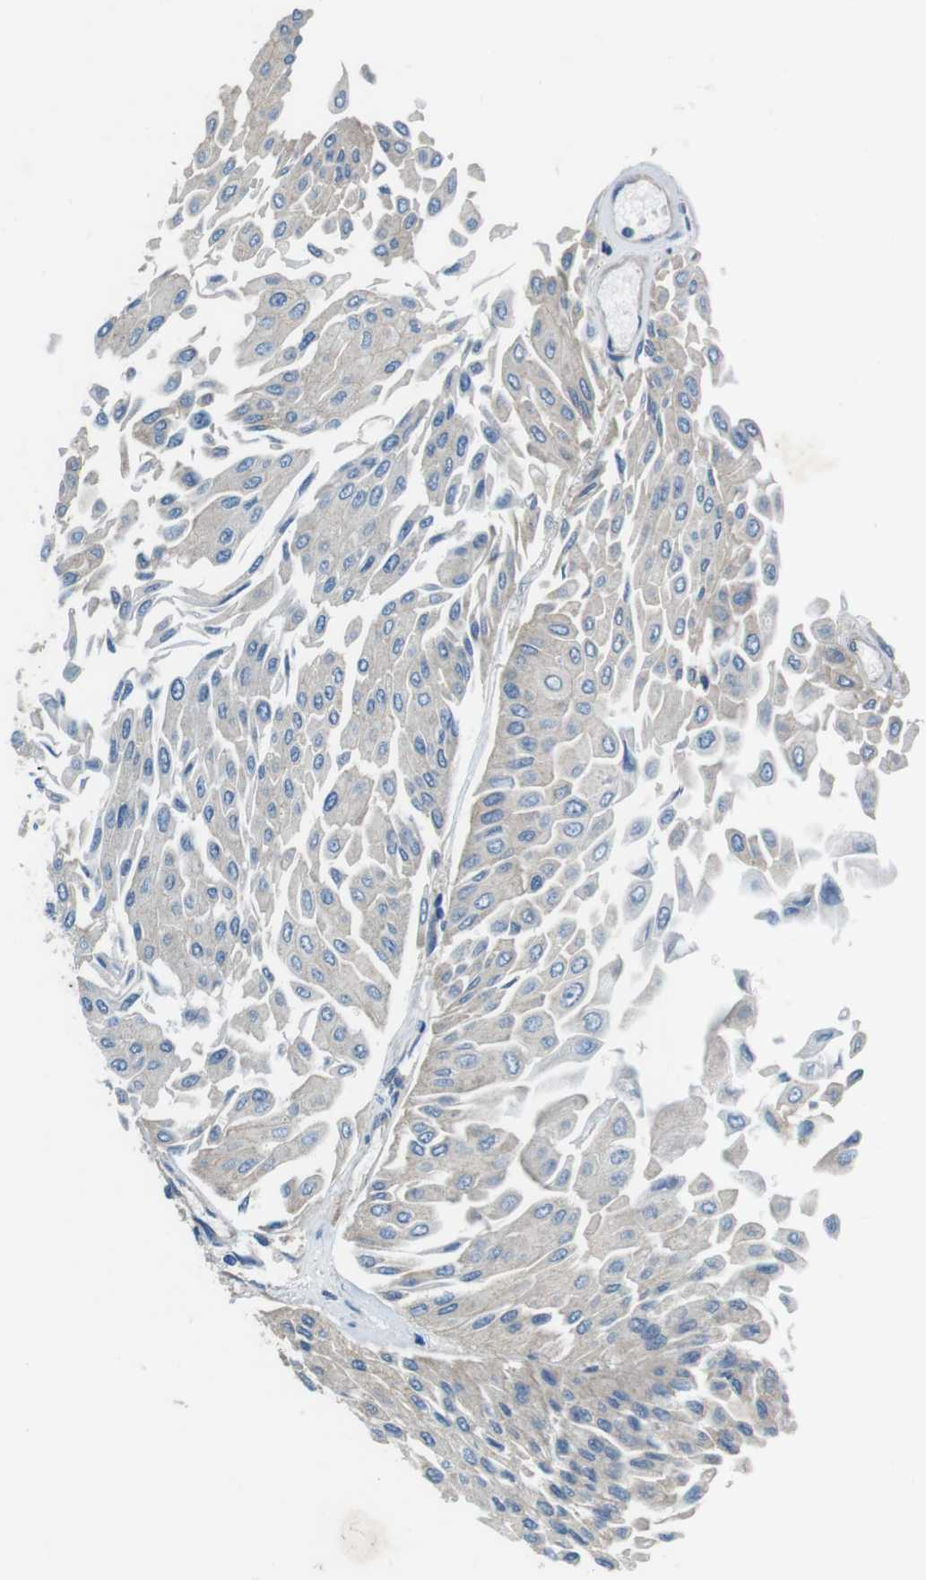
{"staining": {"intensity": "weak", "quantity": "<25%", "location": "cytoplasmic/membranous"}, "tissue": "urothelial cancer", "cell_type": "Tumor cells", "image_type": "cancer", "snomed": [{"axis": "morphology", "description": "Urothelial carcinoma, Low grade"}, {"axis": "topography", "description": "Urinary bladder"}], "caption": "Urothelial cancer was stained to show a protein in brown. There is no significant positivity in tumor cells.", "gene": "DENND4C", "patient": {"sex": "male", "age": 67}}